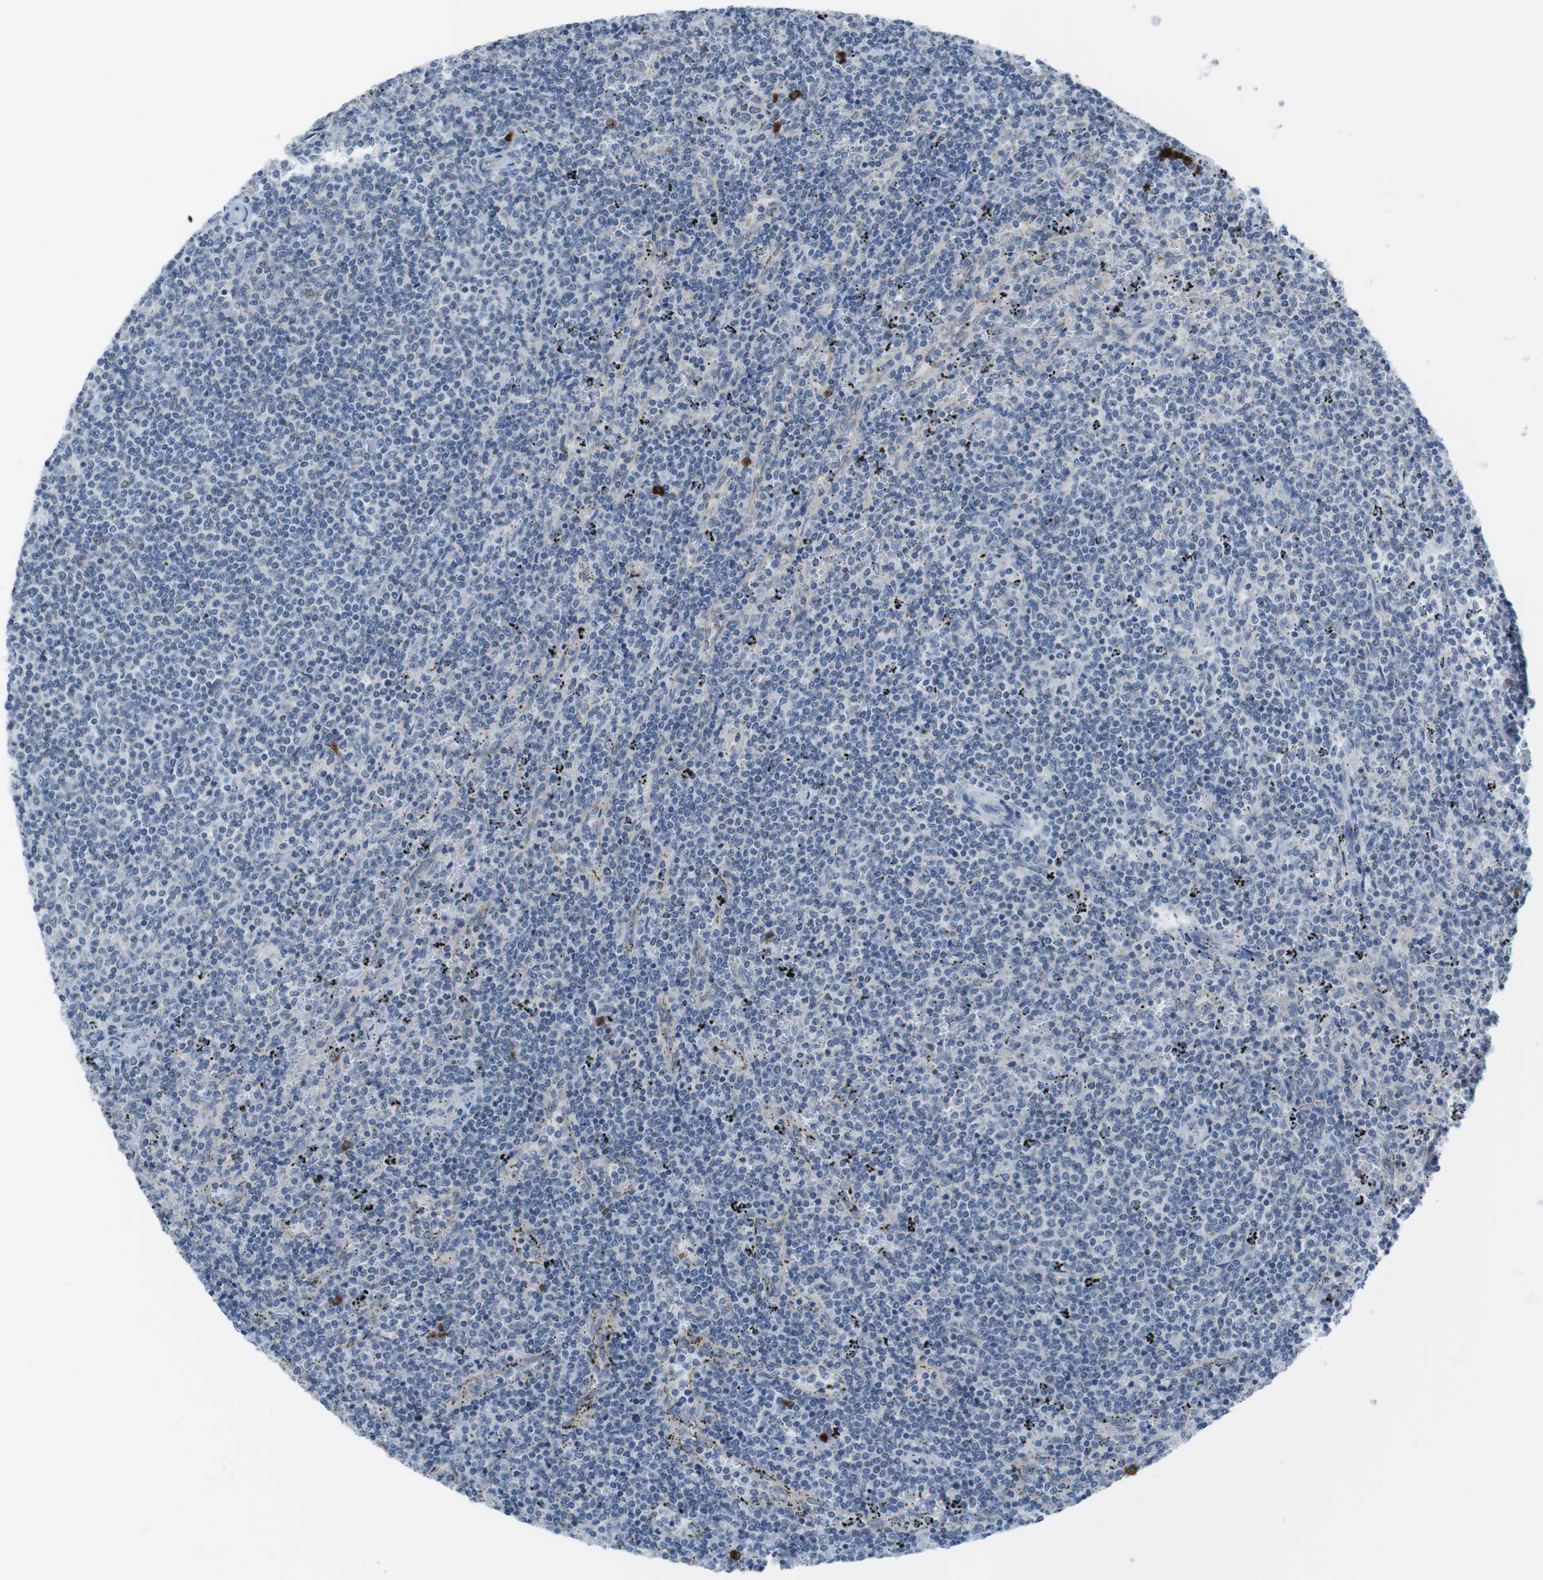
{"staining": {"intensity": "negative", "quantity": "none", "location": "none"}, "tissue": "lymphoma", "cell_type": "Tumor cells", "image_type": "cancer", "snomed": [{"axis": "morphology", "description": "Malignant lymphoma, non-Hodgkin's type, Low grade"}, {"axis": "topography", "description": "Spleen"}], "caption": "A high-resolution histopathology image shows immunohistochemistry staining of malignant lymphoma, non-Hodgkin's type (low-grade), which exhibits no significant staining in tumor cells. (DAB immunohistochemistry with hematoxylin counter stain).", "gene": "CLPTM1L", "patient": {"sex": "female", "age": 50}}